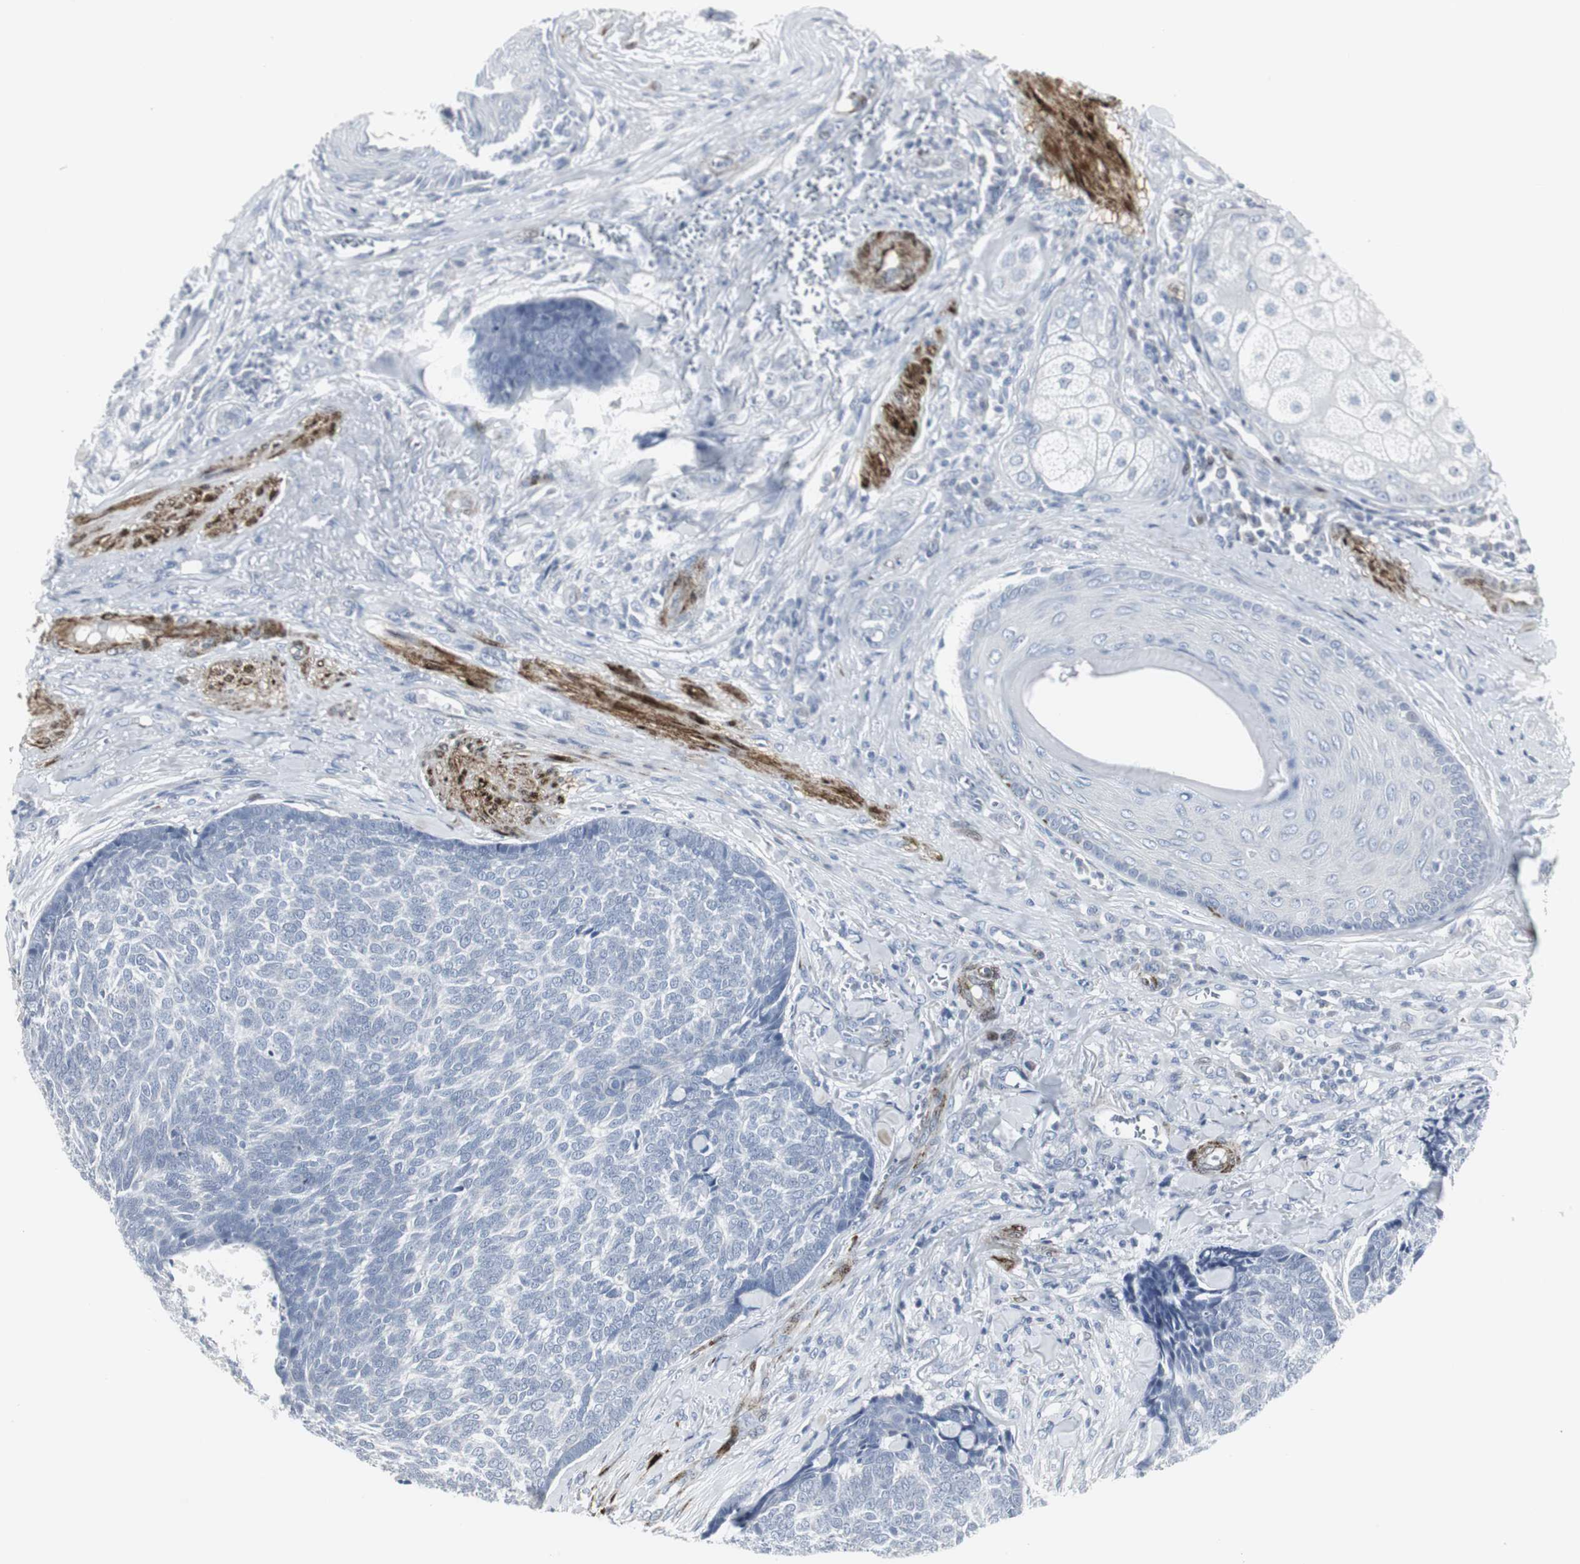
{"staining": {"intensity": "negative", "quantity": "none", "location": "none"}, "tissue": "skin cancer", "cell_type": "Tumor cells", "image_type": "cancer", "snomed": [{"axis": "morphology", "description": "Basal cell carcinoma"}, {"axis": "topography", "description": "Skin"}], "caption": "DAB immunohistochemical staining of skin cancer shows no significant staining in tumor cells.", "gene": "PPP1R14A", "patient": {"sex": "male", "age": 84}}